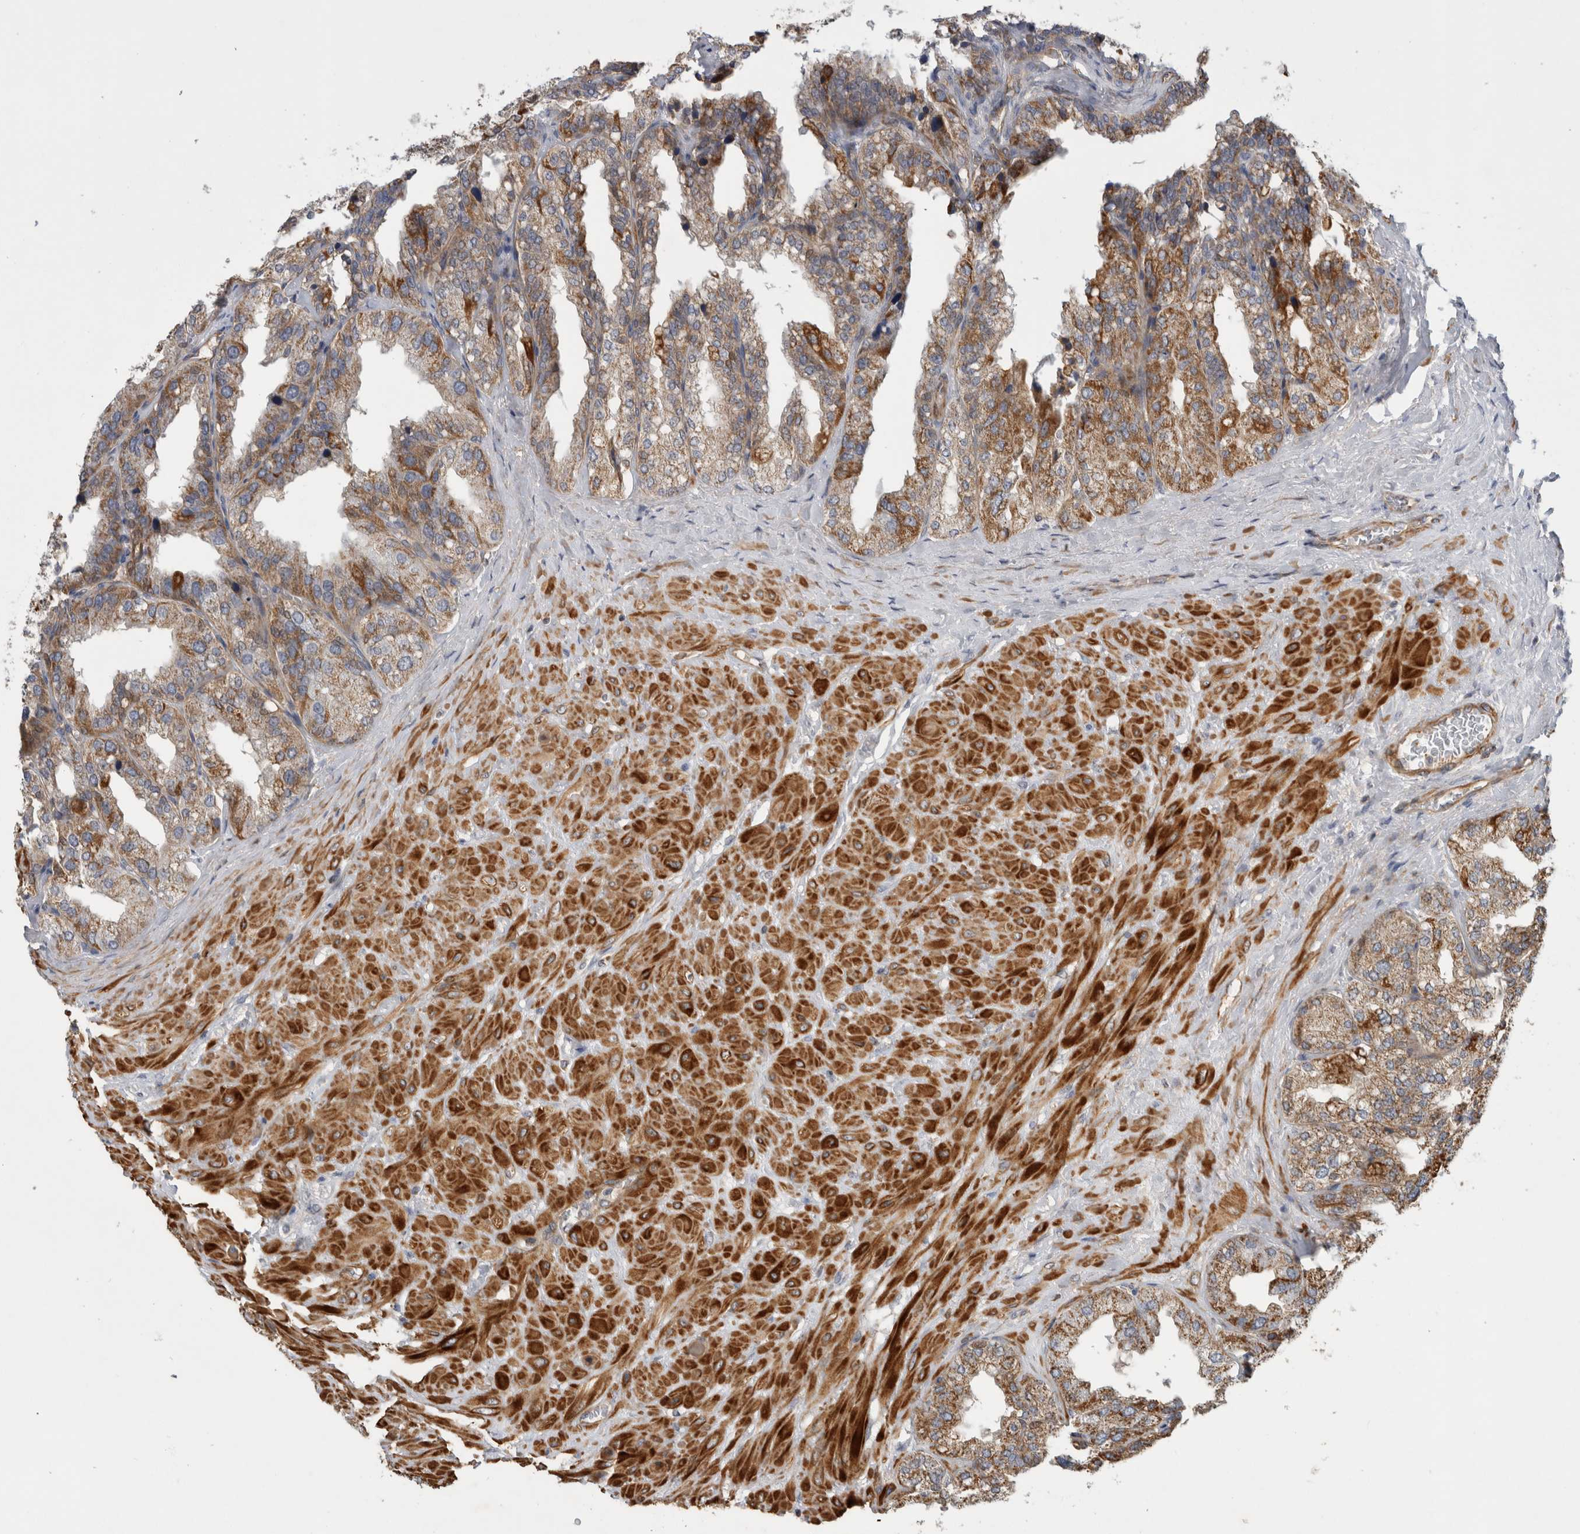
{"staining": {"intensity": "moderate", "quantity": ">75%", "location": "cytoplasmic/membranous"}, "tissue": "seminal vesicle", "cell_type": "Glandular cells", "image_type": "normal", "snomed": [{"axis": "morphology", "description": "Normal tissue, NOS"}, {"axis": "topography", "description": "Prostate"}, {"axis": "topography", "description": "Seminal veicle"}], "caption": "Seminal vesicle stained with immunohistochemistry demonstrates moderate cytoplasmic/membranous positivity in about >75% of glandular cells. (brown staining indicates protein expression, while blue staining denotes nuclei).", "gene": "SFXN2", "patient": {"sex": "male", "age": 51}}